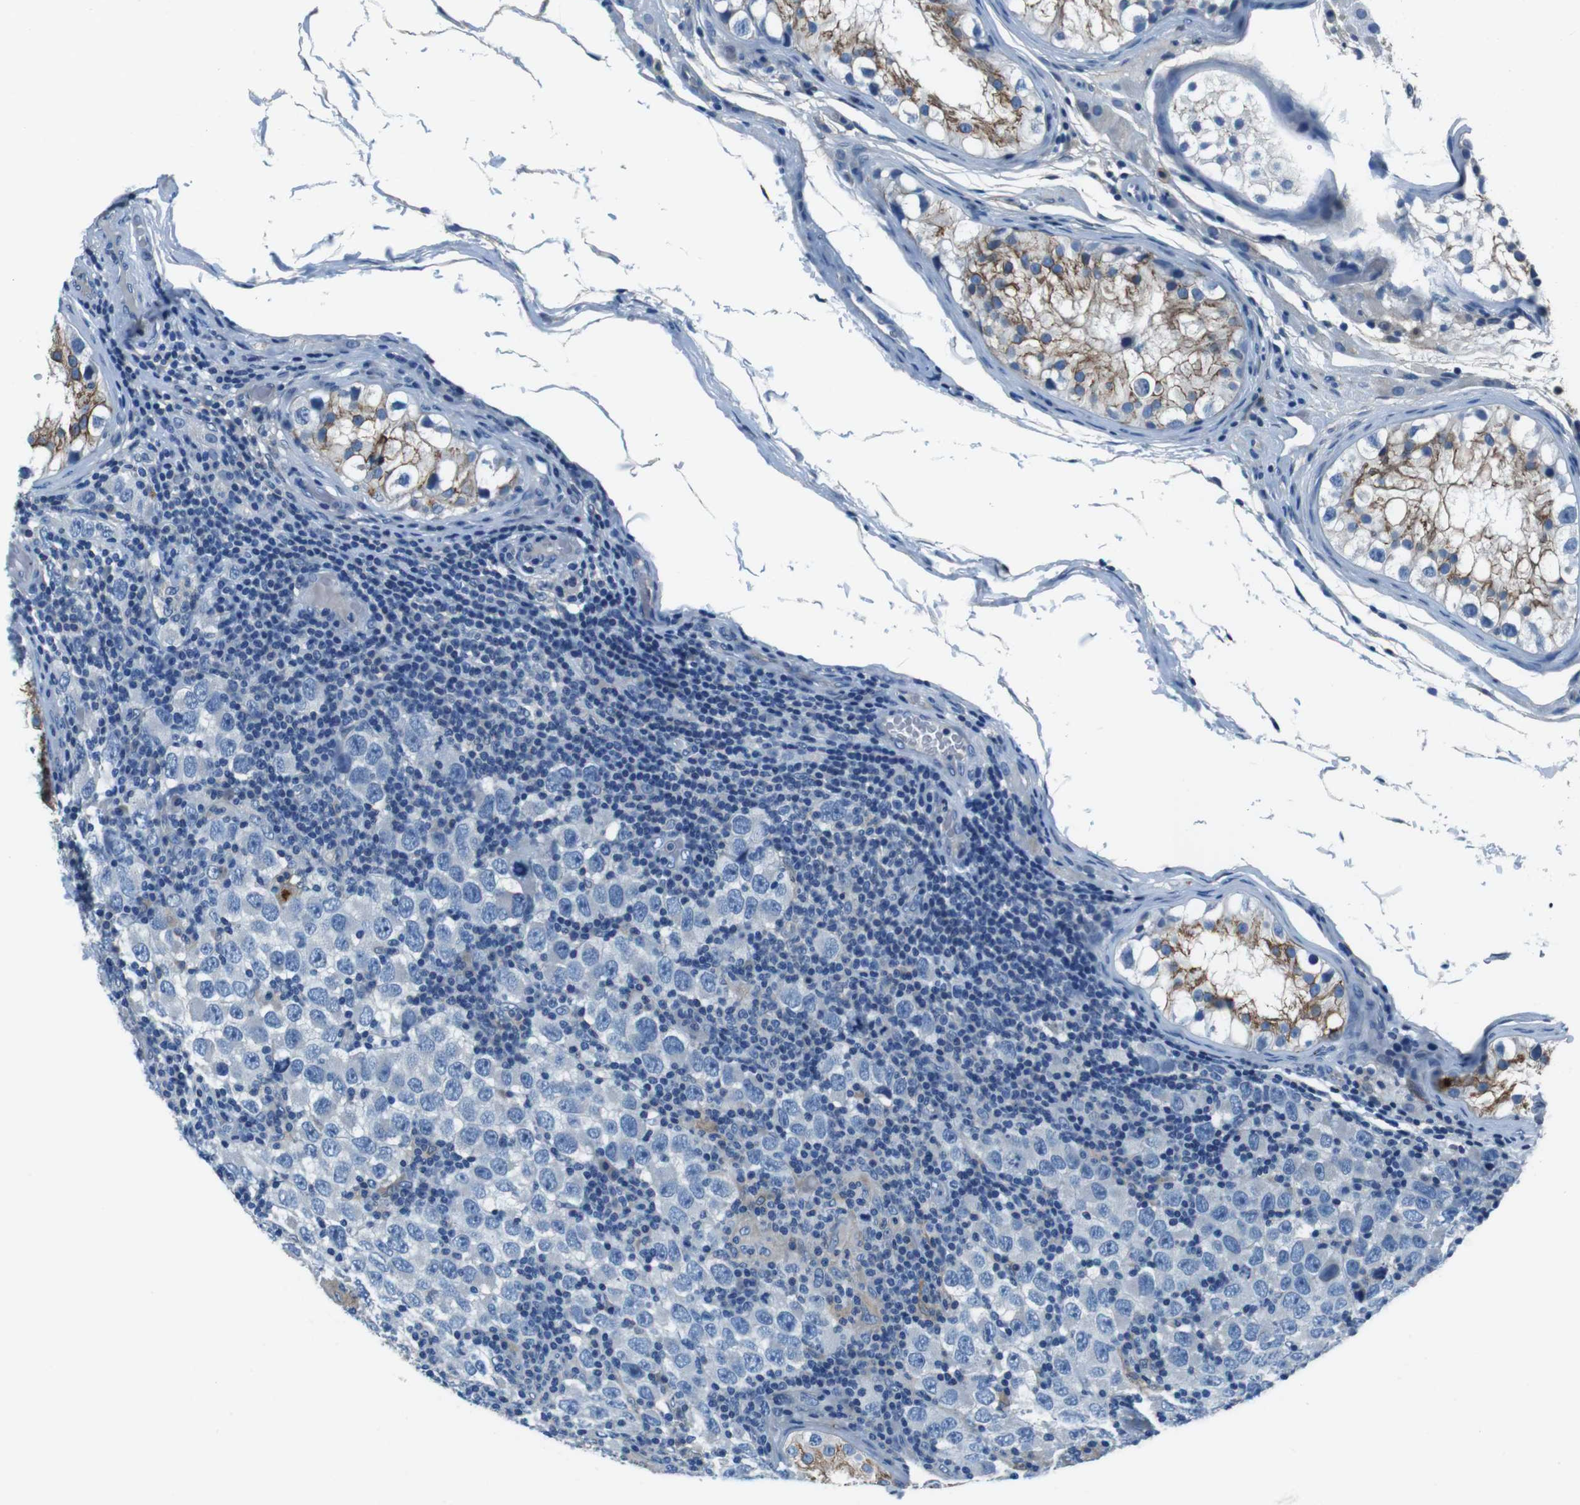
{"staining": {"intensity": "negative", "quantity": "none", "location": "none"}, "tissue": "testis cancer", "cell_type": "Tumor cells", "image_type": "cancer", "snomed": [{"axis": "morphology", "description": "Carcinoma, Embryonal, NOS"}, {"axis": "topography", "description": "Testis"}], "caption": "Immunohistochemistry image of testis cancer (embryonal carcinoma) stained for a protein (brown), which displays no expression in tumor cells.", "gene": "TULP3", "patient": {"sex": "male", "age": 21}}